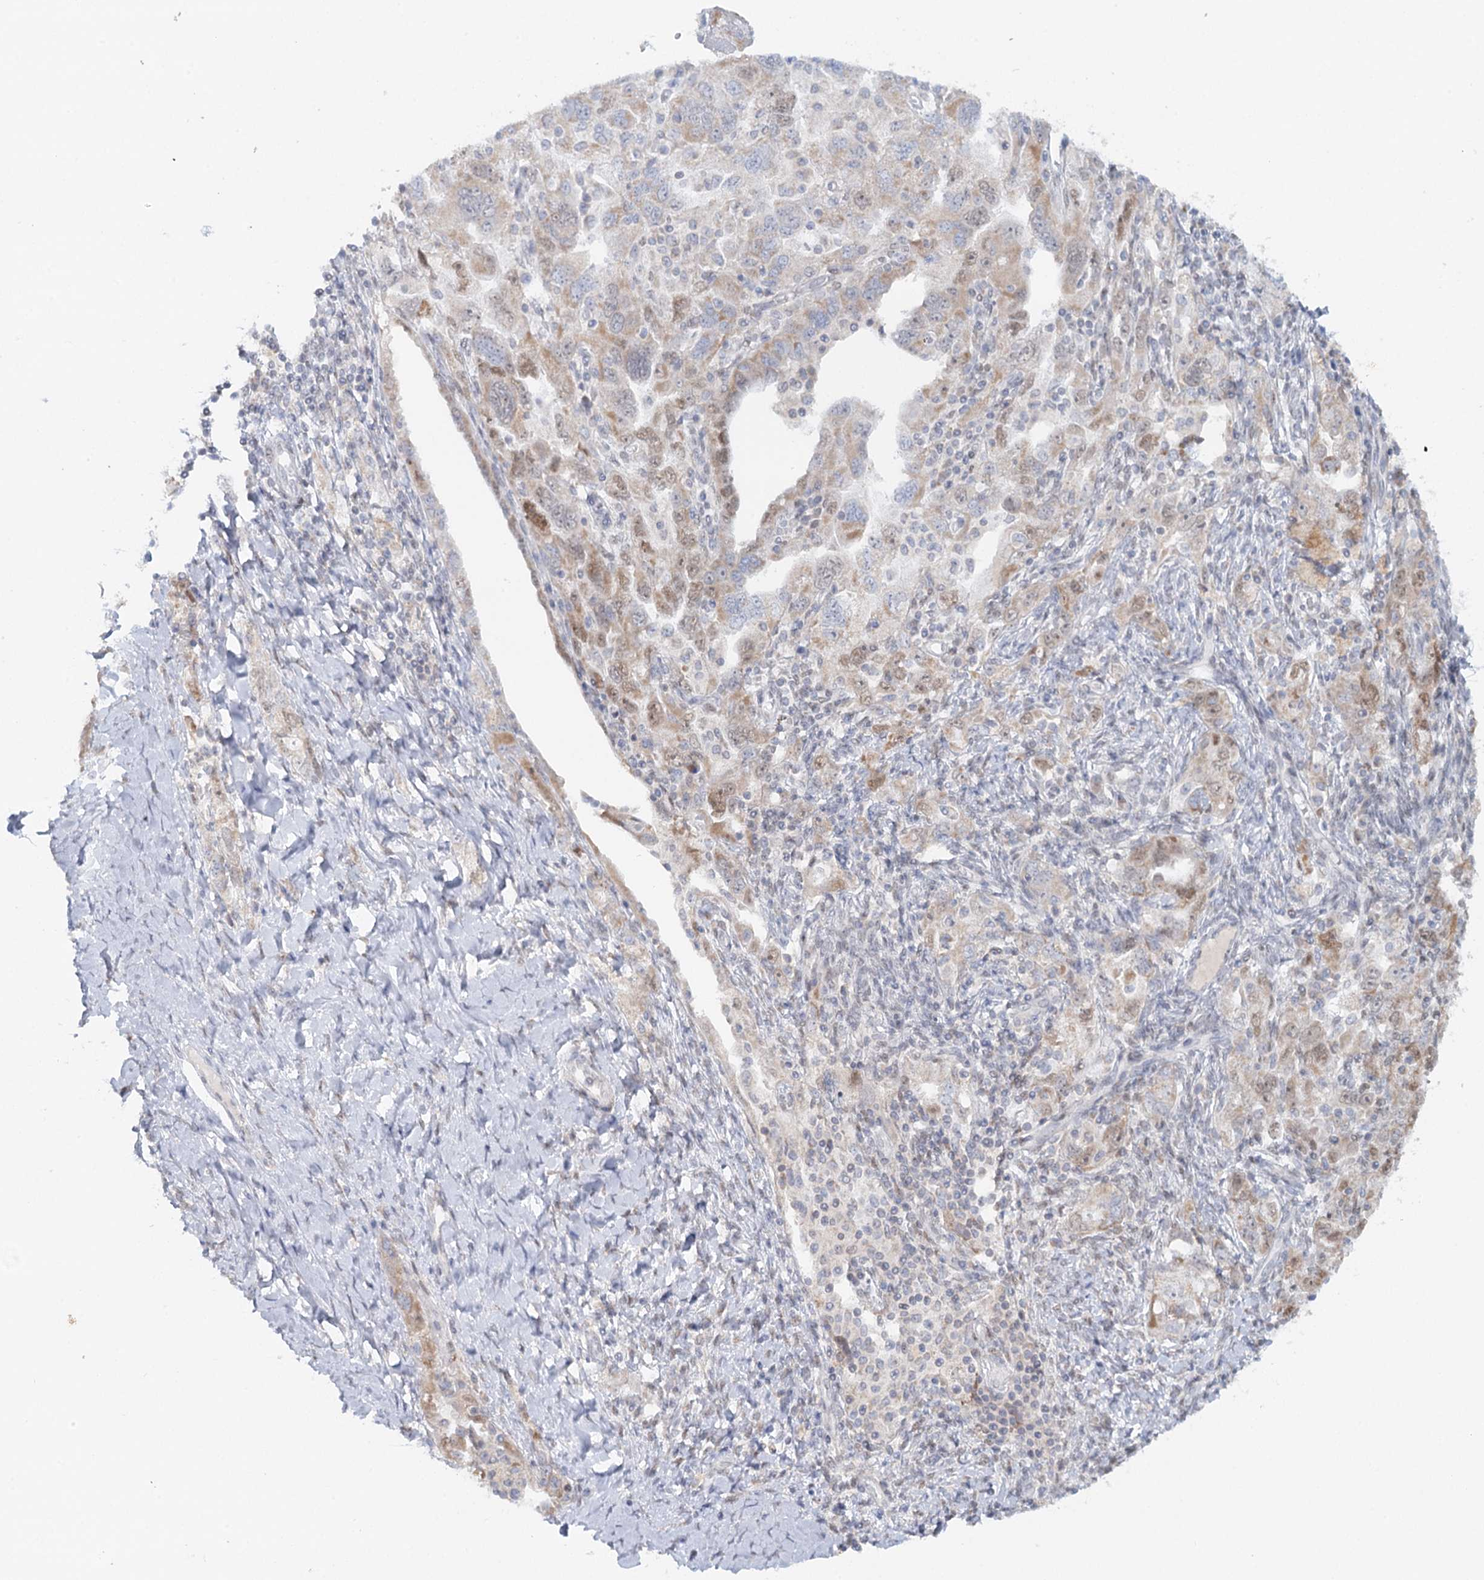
{"staining": {"intensity": "moderate", "quantity": "25%-75%", "location": "cytoplasmic/membranous,nuclear"}, "tissue": "ovarian cancer", "cell_type": "Tumor cells", "image_type": "cancer", "snomed": [{"axis": "morphology", "description": "Carcinoma, NOS"}, {"axis": "morphology", "description": "Cystadenocarcinoma, serous, NOS"}, {"axis": "topography", "description": "Ovary"}], "caption": "Ovarian cancer stained for a protein (brown) shows moderate cytoplasmic/membranous and nuclear positive staining in approximately 25%-75% of tumor cells.", "gene": "PSAPL1", "patient": {"sex": "female", "age": 69}}